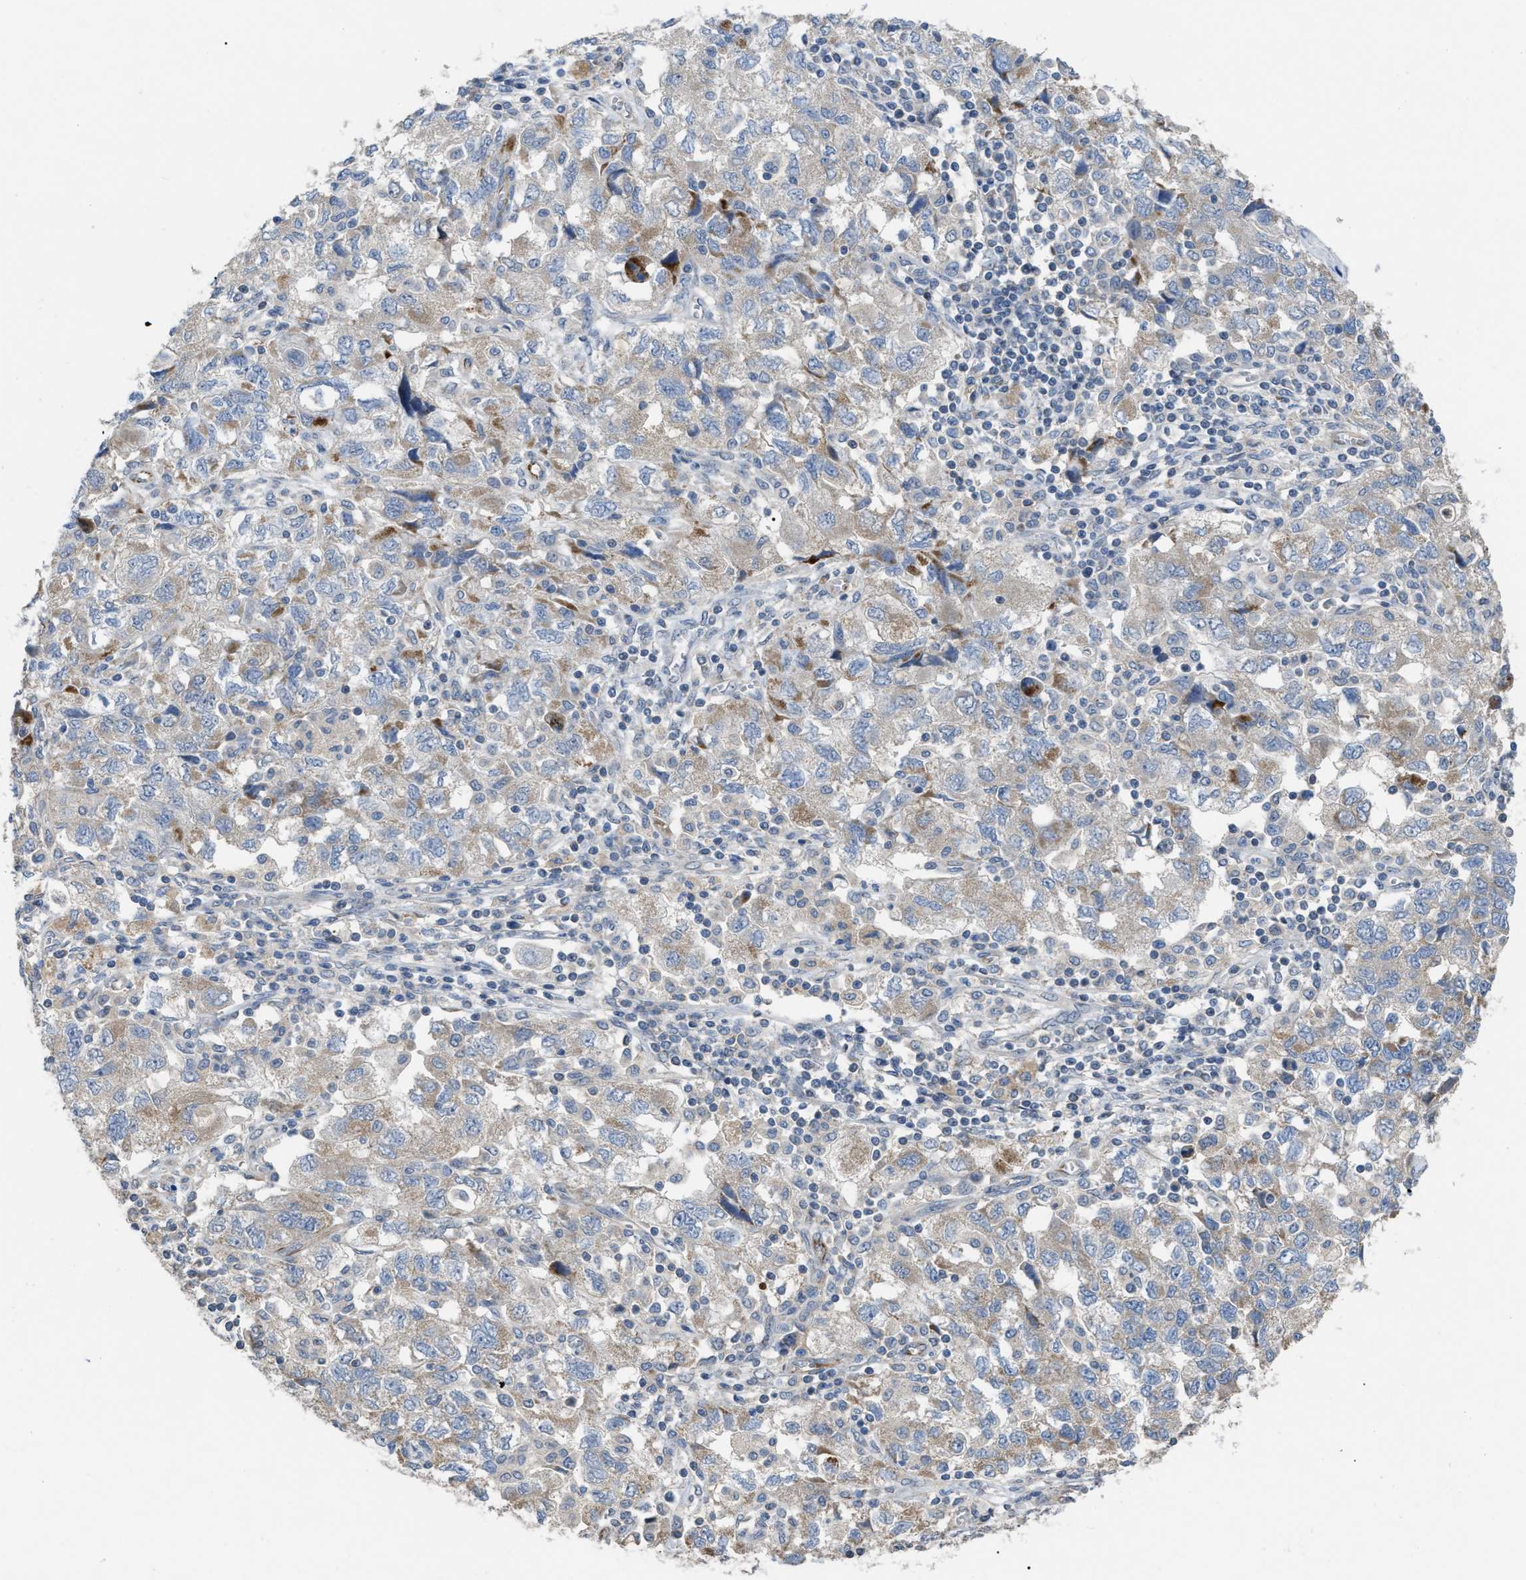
{"staining": {"intensity": "moderate", "quantity": "<25%", "location": "cytoplasmic/membranous"}, "tissue": "ovarian cancer", "cell_type": "Tumor cells", "image_type": "cancer", "snomed": [{"axis": "morphology", "description": "Carcinoma, NOS"}, {"axis": "morphology", "description": "Cystadenocarcinoma, serous, NOS"}, {"axis": "topography", "description": "Ovary"}], "caption": "IHC micrograph of neoplastic tissue: human ovarian serous cystadenocarcinoma stained using immunohistochemistry (IHC) reveals low levels of moderate protein expression localized specifically in the cytoplasmic/membranous of tumor cells, appearing as a cytoplasmic/membranous brown color.", "gene": "DHX58", "patient": {"sex": "female", "age": 69}}